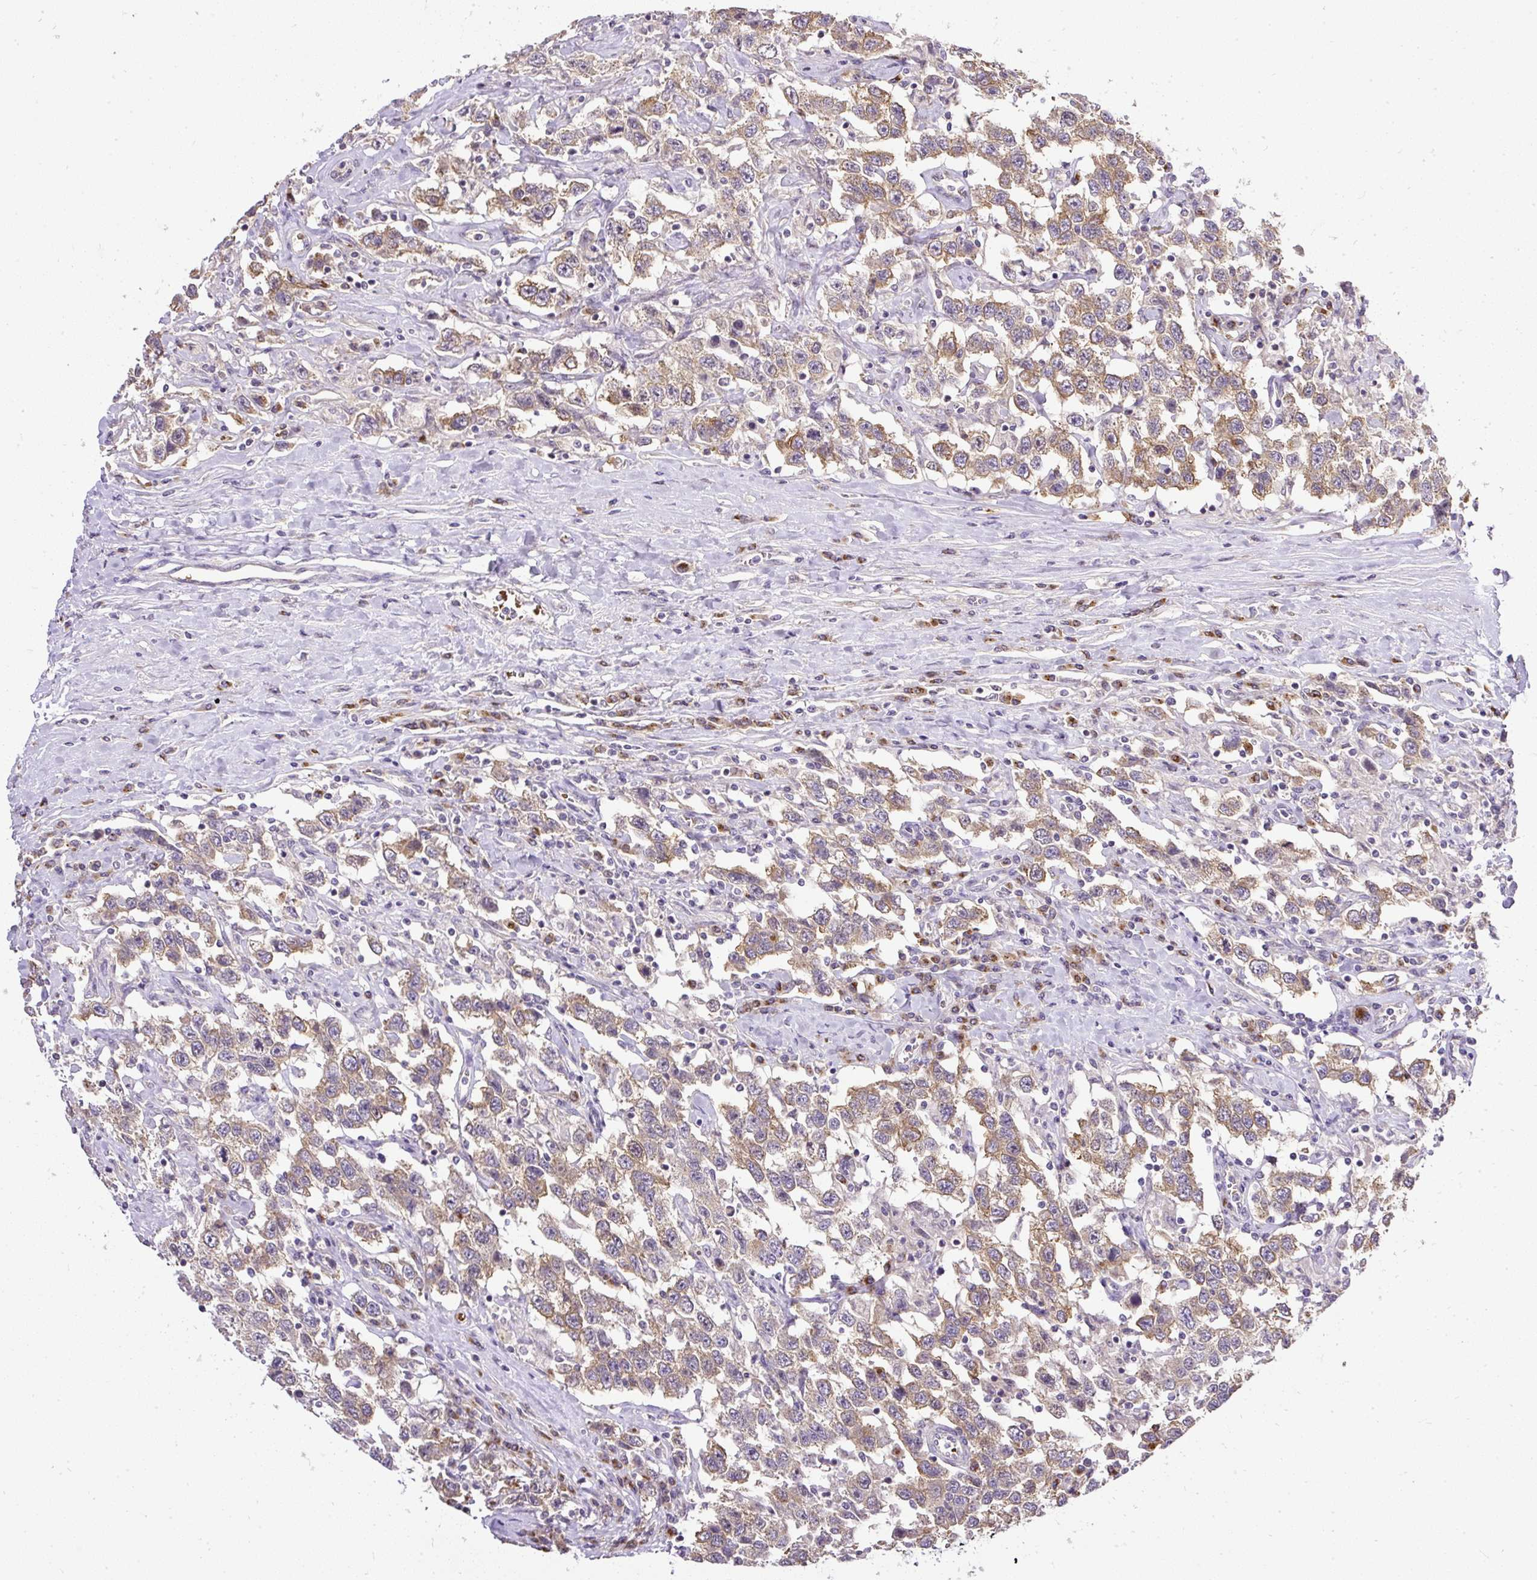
{"staining": {"intensity": "moderate", "quantity": ">75%", "location": "cytoplasmic/membranous"}, "tissue": "testis cancer", "cell_type": "Tumor cells", "image_type": "cancer", "snomed": [{"axis": "morphology", "description": "Seminoma, NOS"}, {"axis": "topography", "description": "Testis"}], "caption": "Tumor cells show moderate cytoplasmic/membranous expression in about >75% of cells in testis cancer (seminoma).", "gene": "SMC4", "patient": {"sex": "male", "age": 41}}